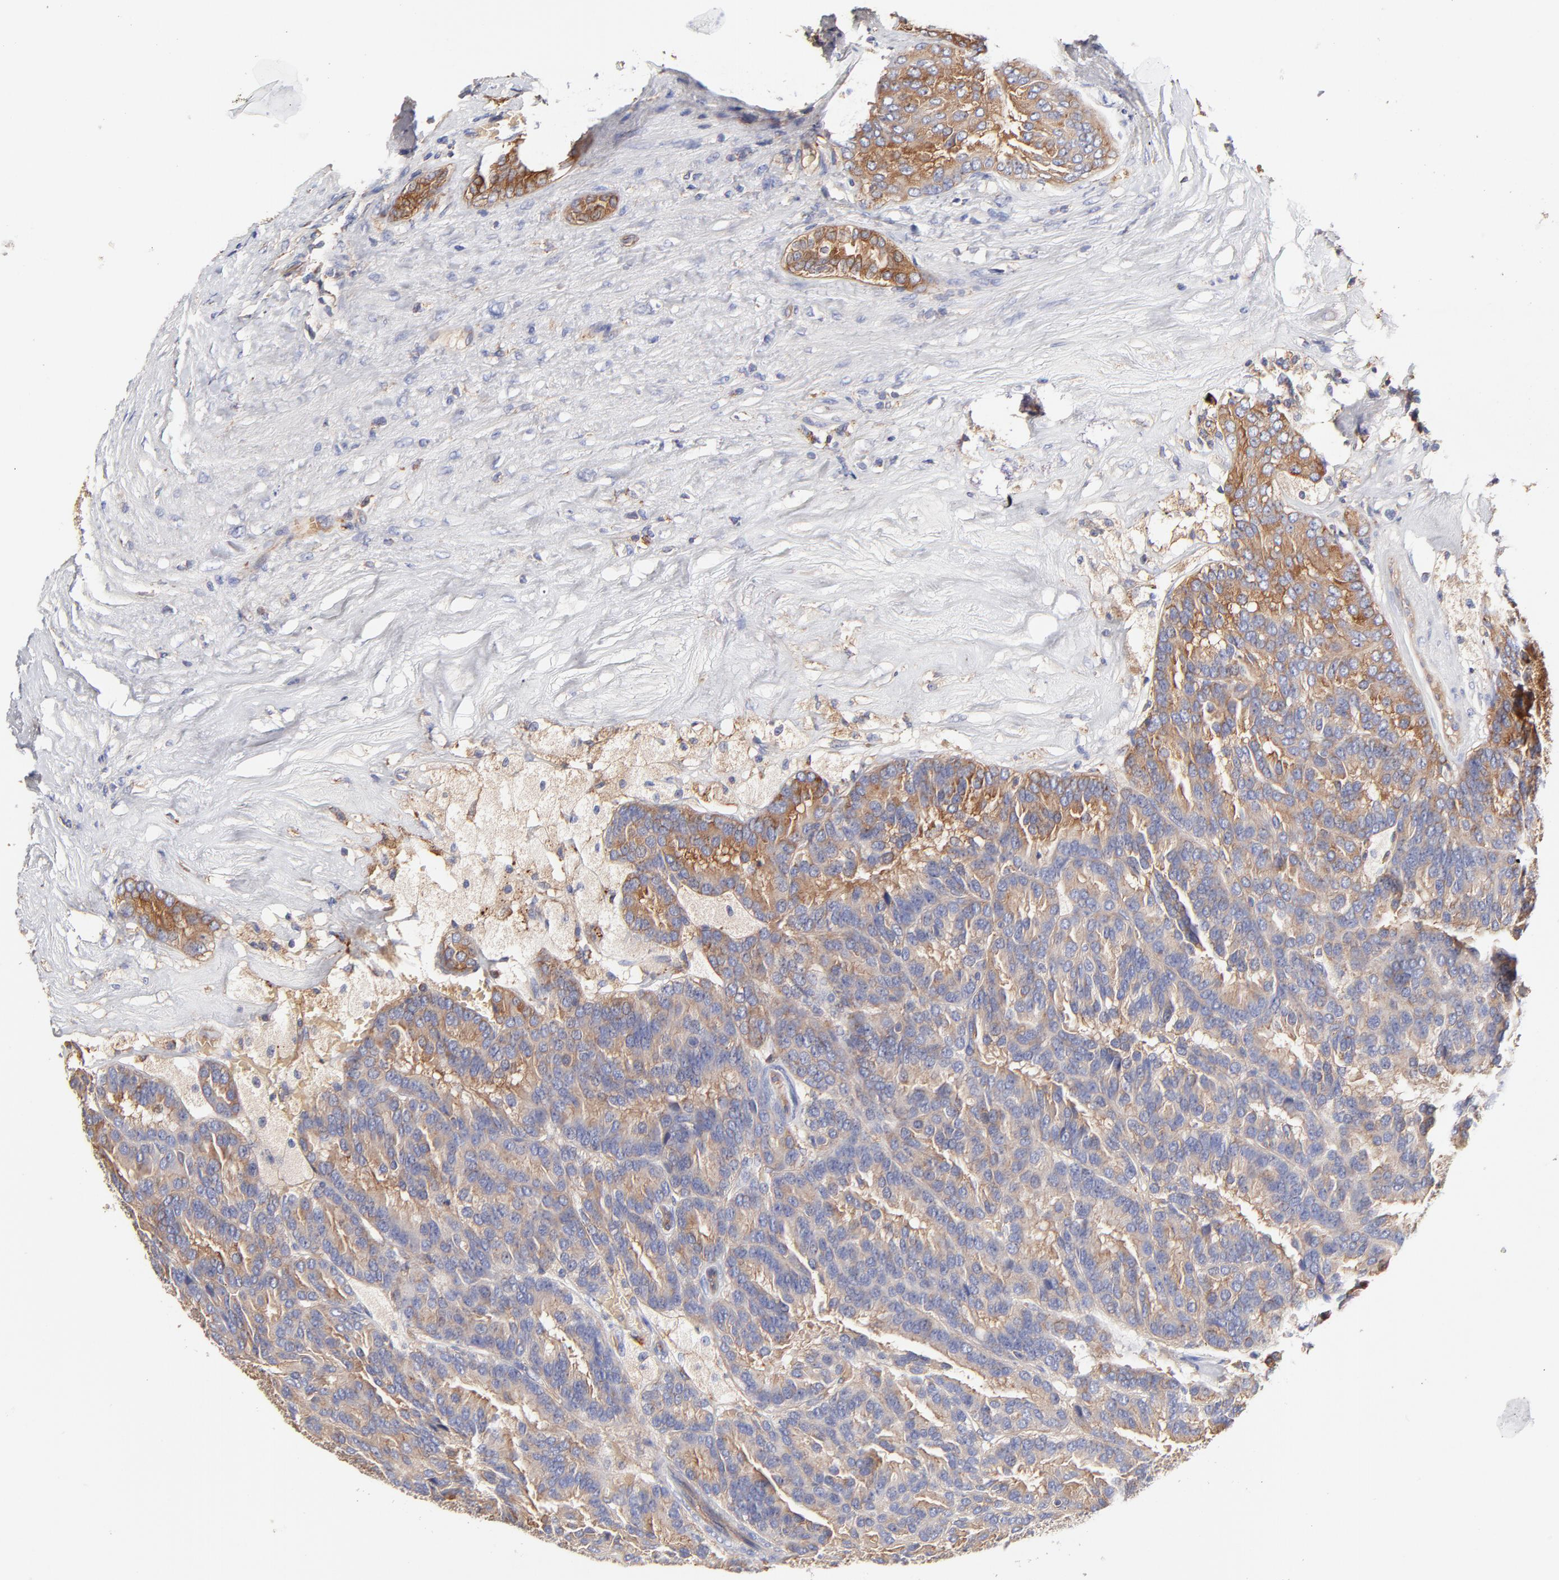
{"staining": {"intensity": "moderate", "quantity": ">75%", "location": "cytoplasmic/membranous"}, "tissue": "renal cancer", "cell_type": "Tumor cells", "image_type": "cancer", "snomed": [{"axis": "morphology", "description": "Adenocarcinoma, NOS"}, {"axis": "topography", "description": "Kidney"}], "caption": "A brown stain highlights moderate cytoplasmic/membranous staining of a protein in human renal cancer (adenocarcinoma) tumor cells.", "gene": "CD2AP", "patient": {"sex": "male", "age": 46}}